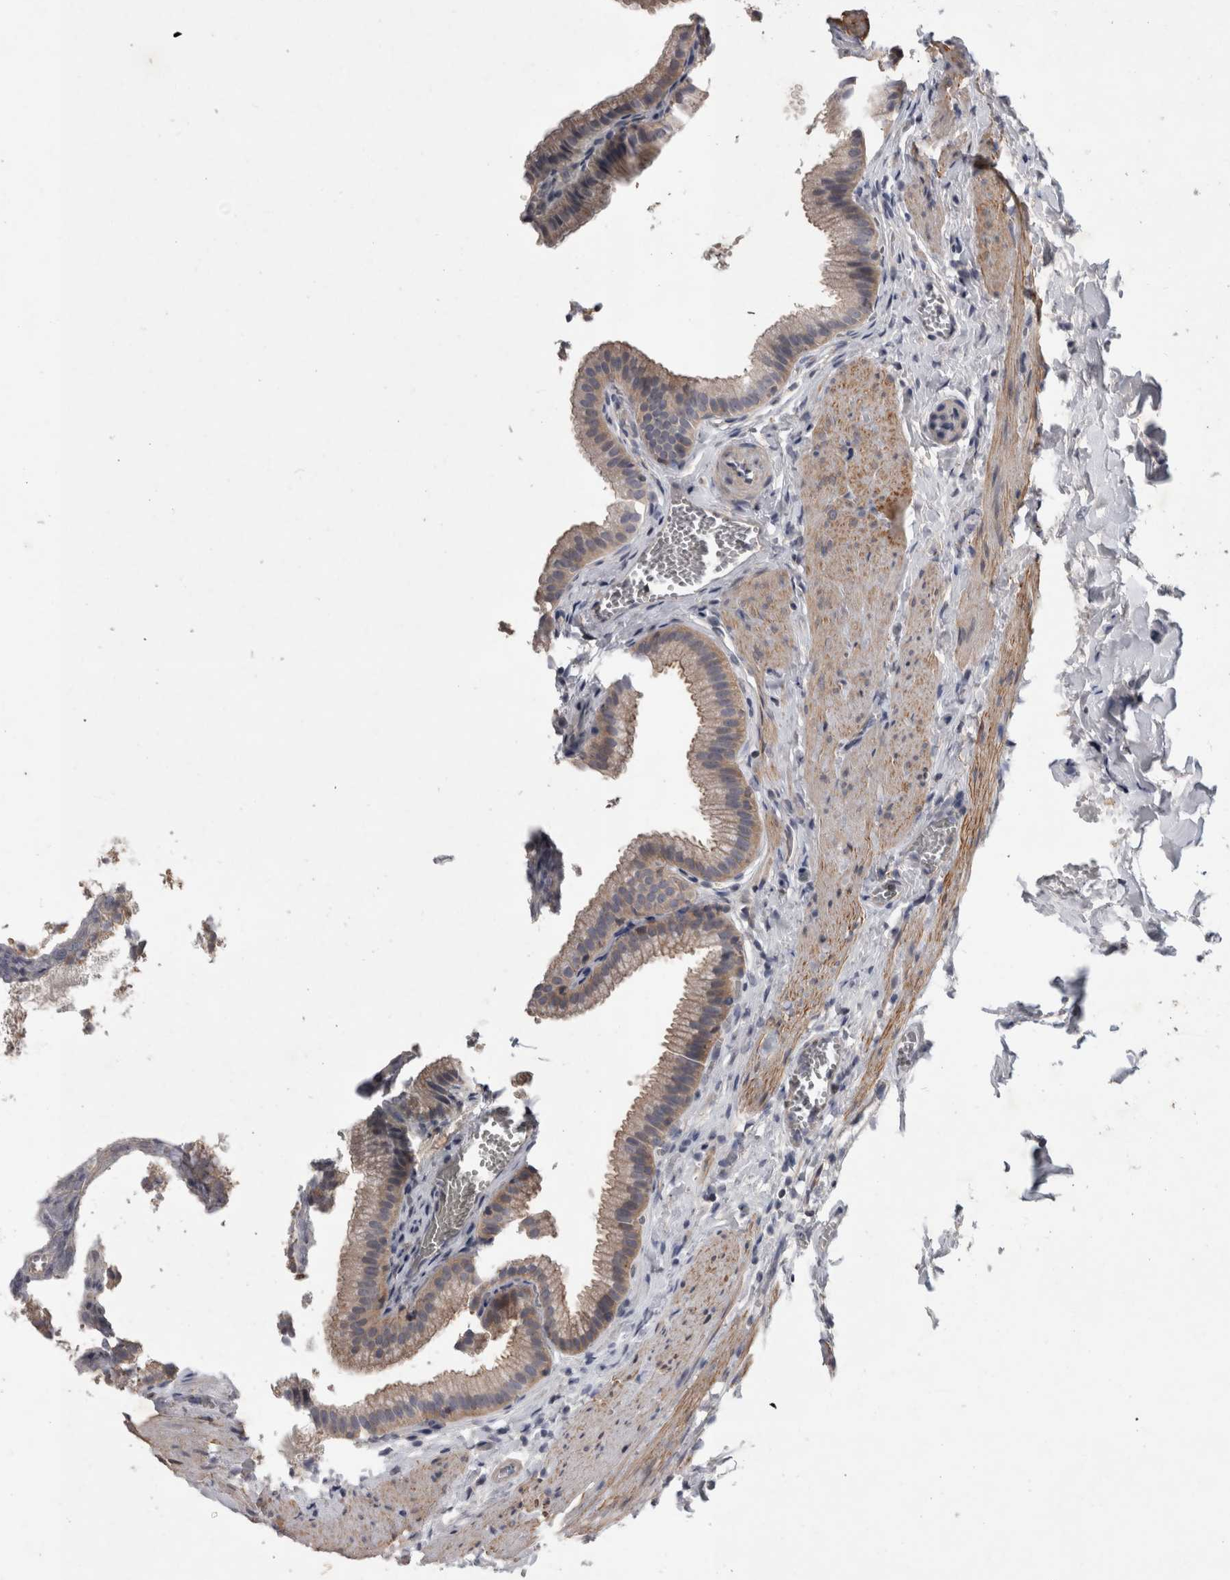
{"staining": {"intensity": "weak", "quantity": "25%-75%", "location": "cytoplasmic/membranous"}, "tissue": "gallbladder", "cell_type": "Glandular cells", "image_type": "normal", "snomed": [{"axis": "morphology", "description": "Normal tissue, NOS"}, {"axis": "topography", "description": "Gallbladder"}], "caption": "The histopathology image shows a brown stain indicating the presence of a protein in the cytoplasmic/membranous of glandular cells in gallbladder. (Brightfield microscopy of DAB IHC at high magnification).", "gene": "SPATA48", "patient": {"sex": "male", "age": 38}}